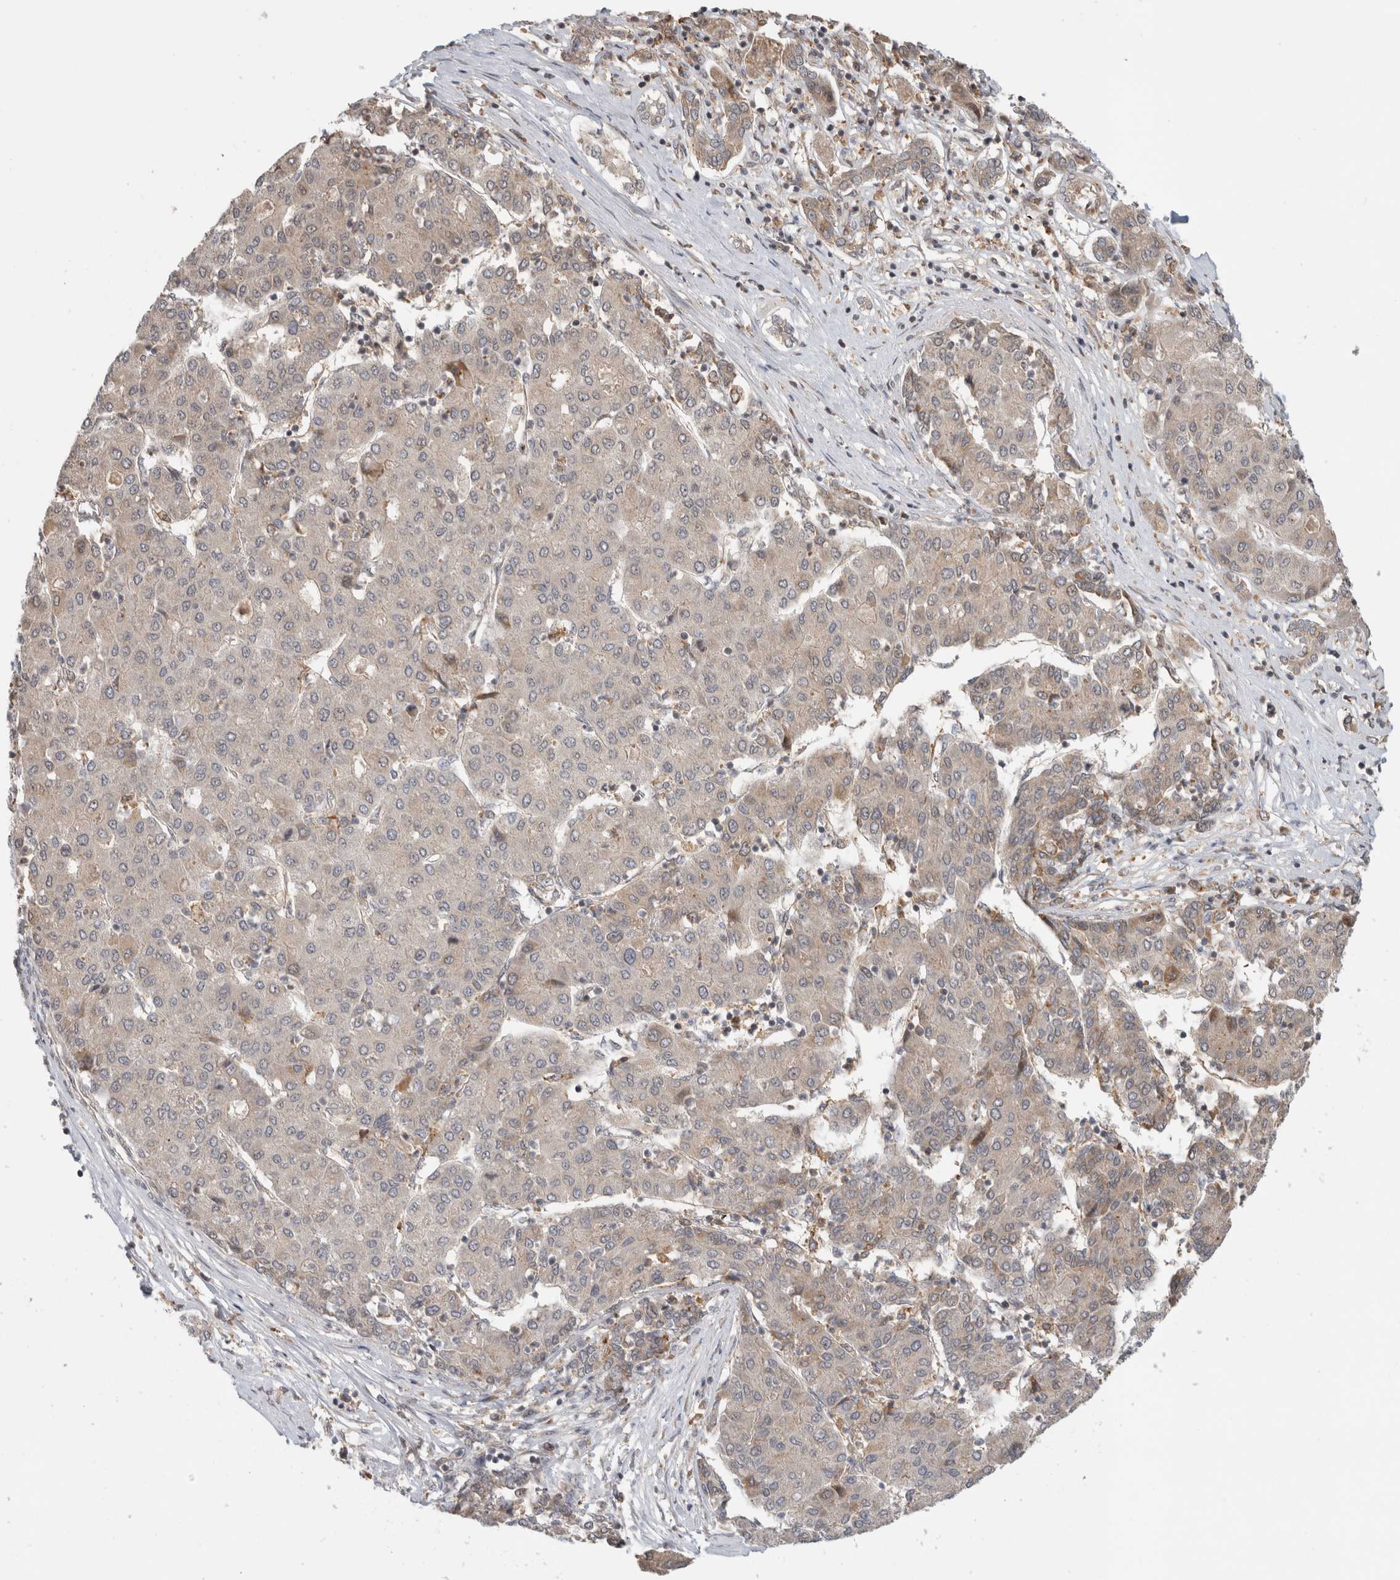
{"staining": {"intensity": "weak", "quantity": "<25%", "location": "cytoplasmic/membranous"}, "tissue": "liver cancer", "cell_type": "Tumor cells", "image_type": "cancer", "snomed": [{"axis": "morphology", "description": "Carcinoma, Hepatocellular, NOS"}, {"axis": "topography", "description": "Liver"}], "caption": "High magnification brightfield microscopy of hepatocellular carcinoma (liver) stained with DAB (3,3'-diaminobenzidine) (brown) and counterstained with hematoxylin (blue): tumor cells show no significant positivity. (Brightfield microscopy of DAB immunohistochemistry at high magnification).", "gene": "WASF2", "patient": {"sex": "male", "age": 65}}